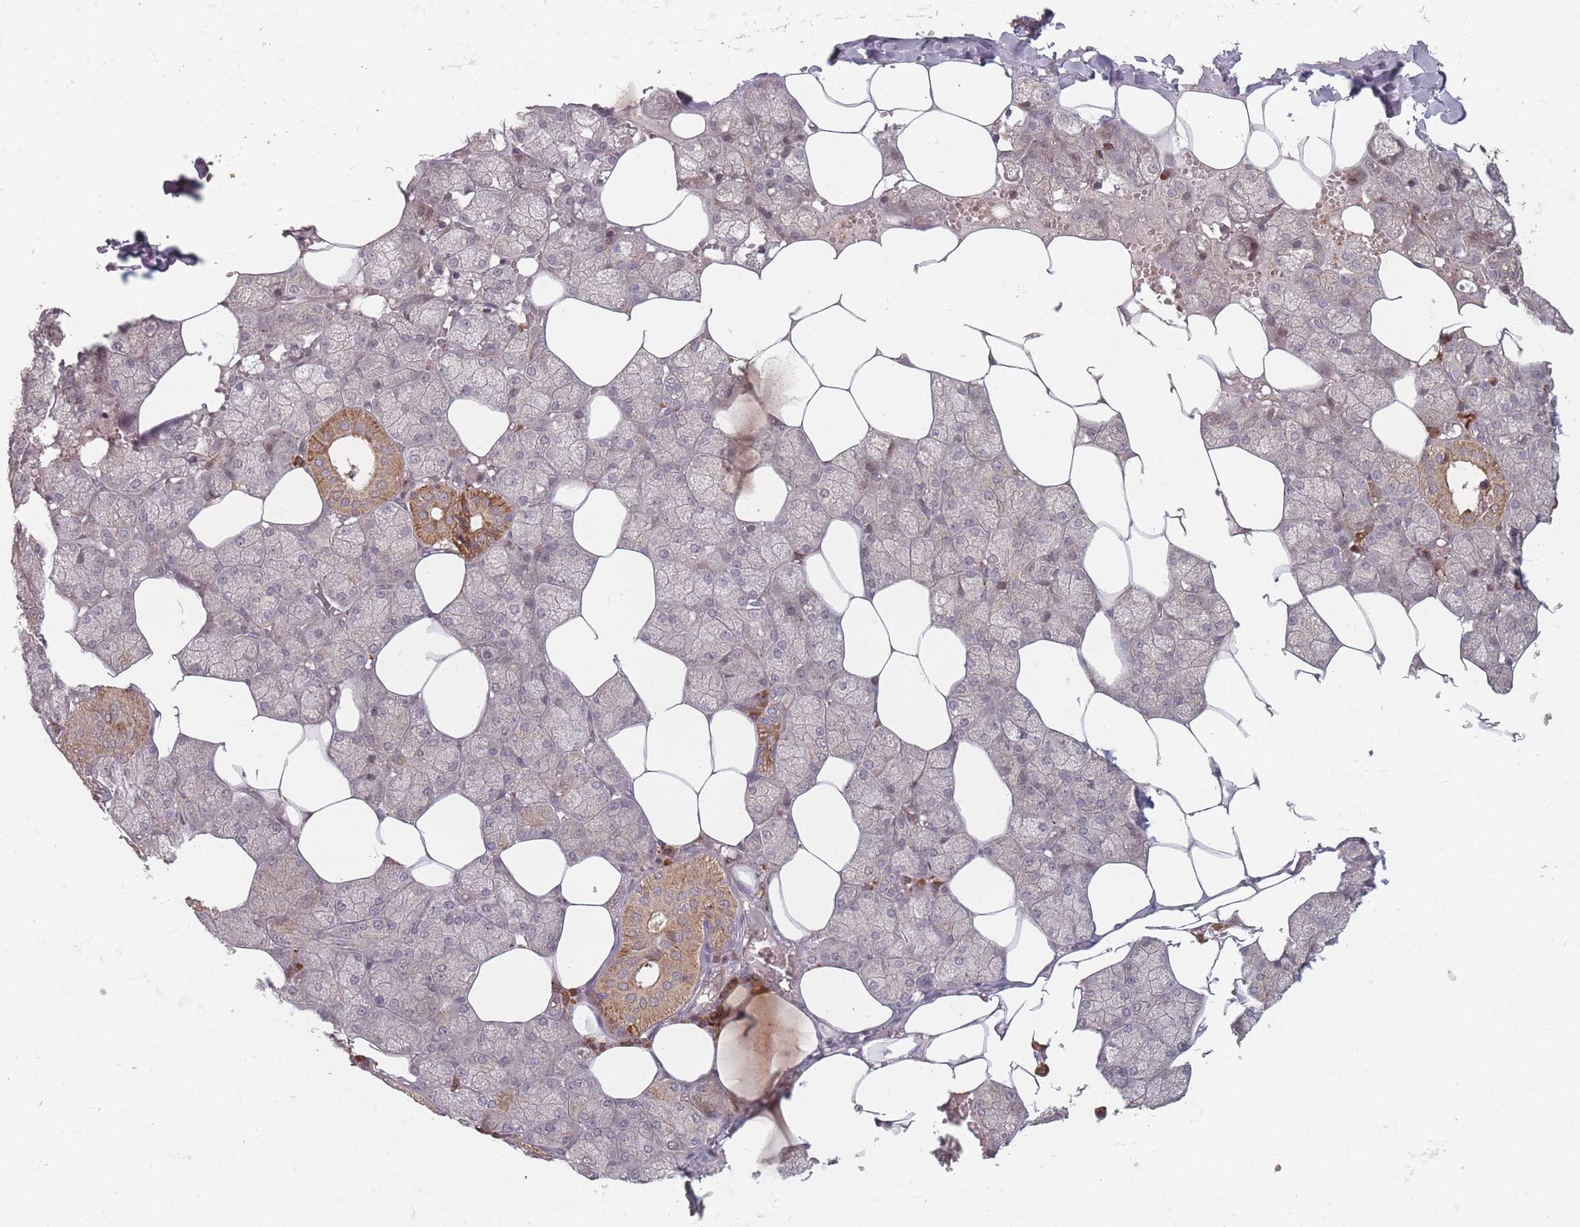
{"staining": {"intensity": "strong", "quantity": "<25%", "location": "cytoplasmic/membranous"}, "tissue": "salivary gland", "cell_type": "Glandular cells", "image_type": "normal", "snomed": [{"axis": "morphology", "description": "Normal tissue, NOS"}, {"axis": "topography", "description": "Salivary gland"}], "caption": "Immunohistochemistry micrograph of benign salivary gland: human salivary gland stained using immunohistochemistry (IHC) displays medium levels of strong protein expression localized specifically in the cytoplasmic/membranous of glandular cells, appearing as a cytoplasmic/membranous brown color.", "gene": "HAGH", "patient": {"sex": "male", "age": 62}}